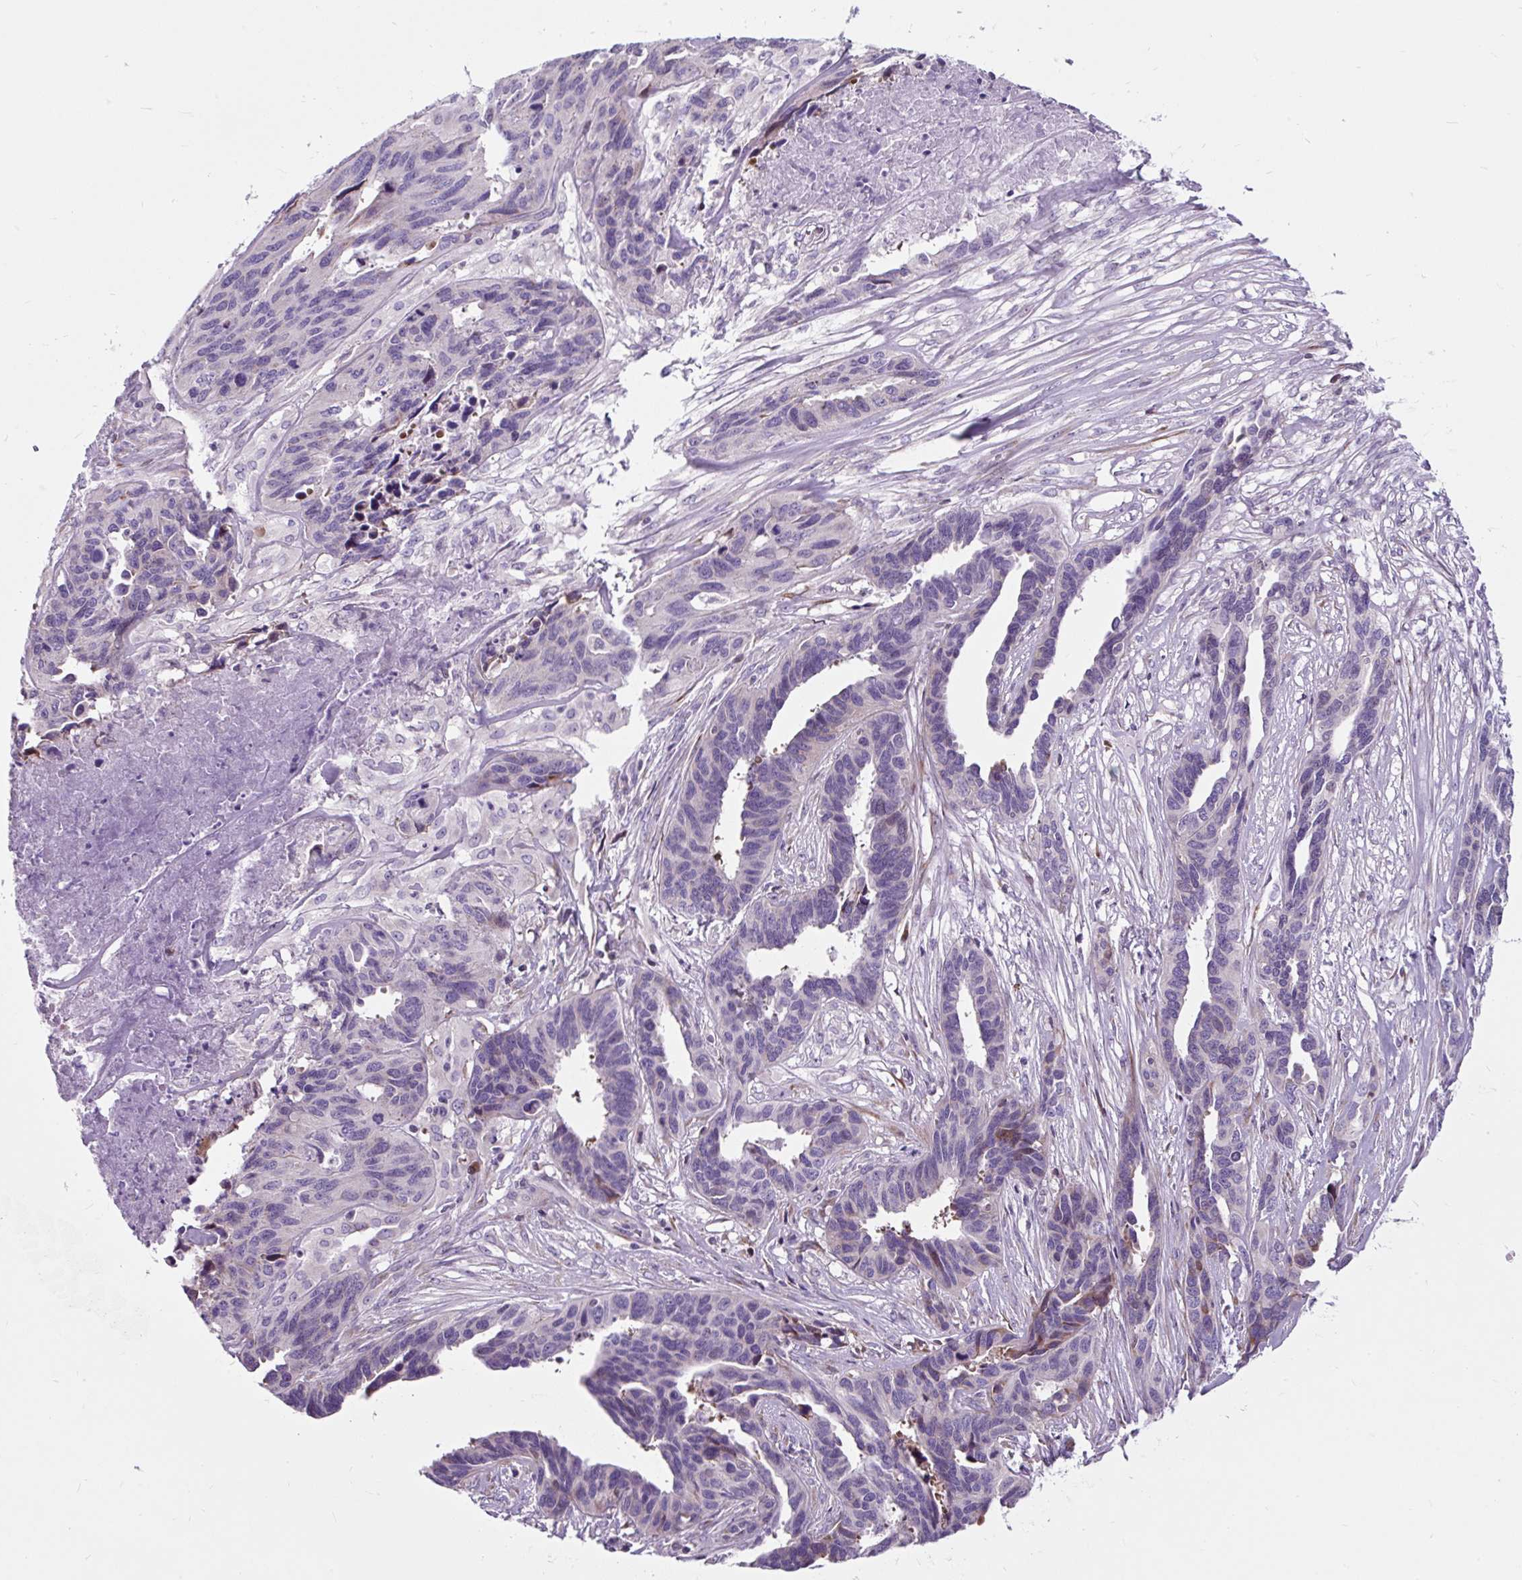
{"staining": {"intensity": "negative", "quantity": "none", "location": "none"}, "tissue": "ovarian cancer", "cell_type": "Tumor cells", "image_type": "cancer", "snomed": [{"axis": "morphology", "description": "Cystadenocarcinoma, serous, NOS"}, {"axis": "topography", "description": "Ovary"}], "caption": "Tumor cells show no significant staining in serous cystadenocarcinoma (ovarian). (Stains: DAB (3,3'-diaminobenzidine) IHC with hematoxylin counter stain, Microscopy: brightfield microscopy at high magnification).", "gene": "CISD3", "patient": {"sex": "female", "age": 64}}